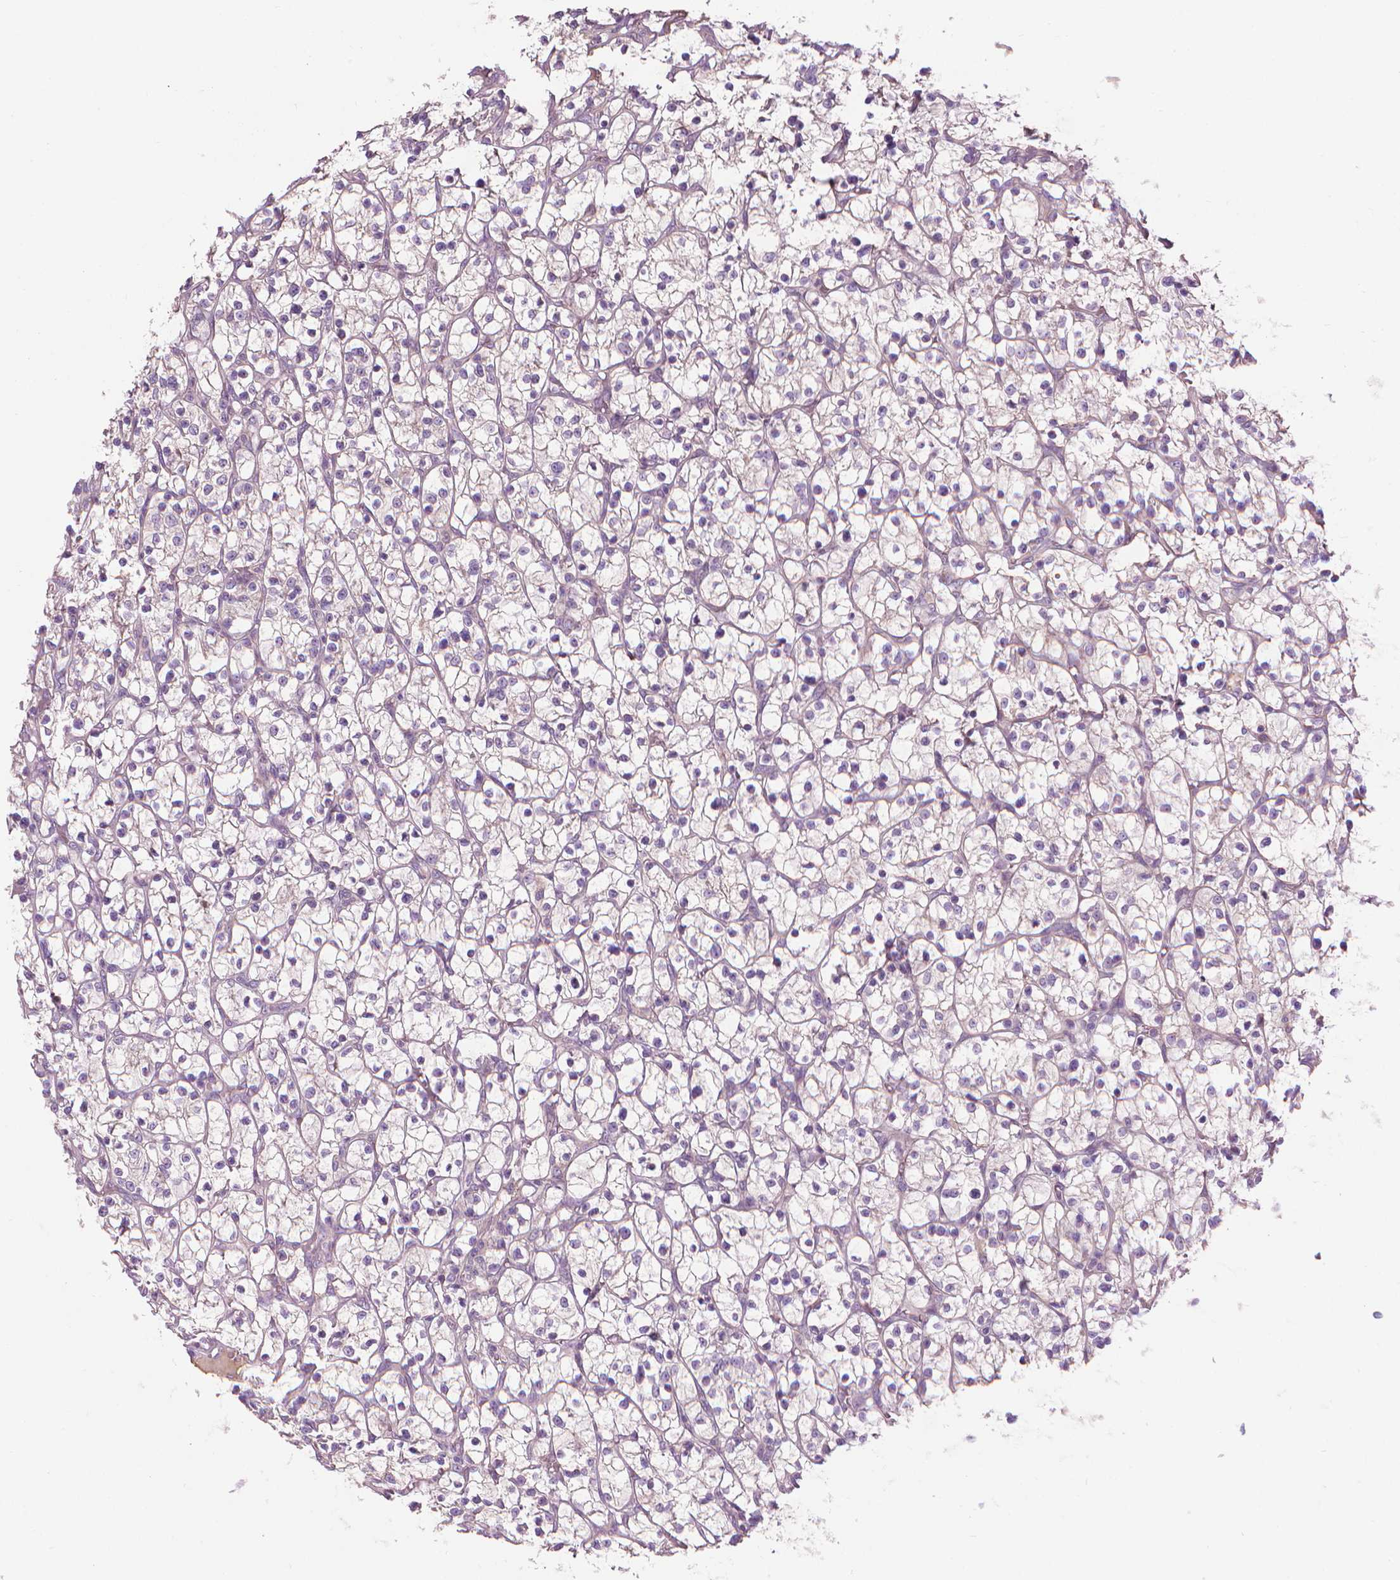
{"staining": {"intensity": "negative", "quantity": "none", "location": "none"}, "tissue": "renal cancer", "cell_type": "Tumor cells", "image_type": "cancer", "snomed": [{"axis": "morphology", "description": "Adenocarcinoma, NOS"}, {"axis": "topography", "description": "Kidney"}], "caption": "This is a photomicrograph of IHC staining of renal adenocarcinoma, which shows no positivity in tumor cells.", "gene": "RIIAD1", "patient": {"sex": "female", "age": 64}}